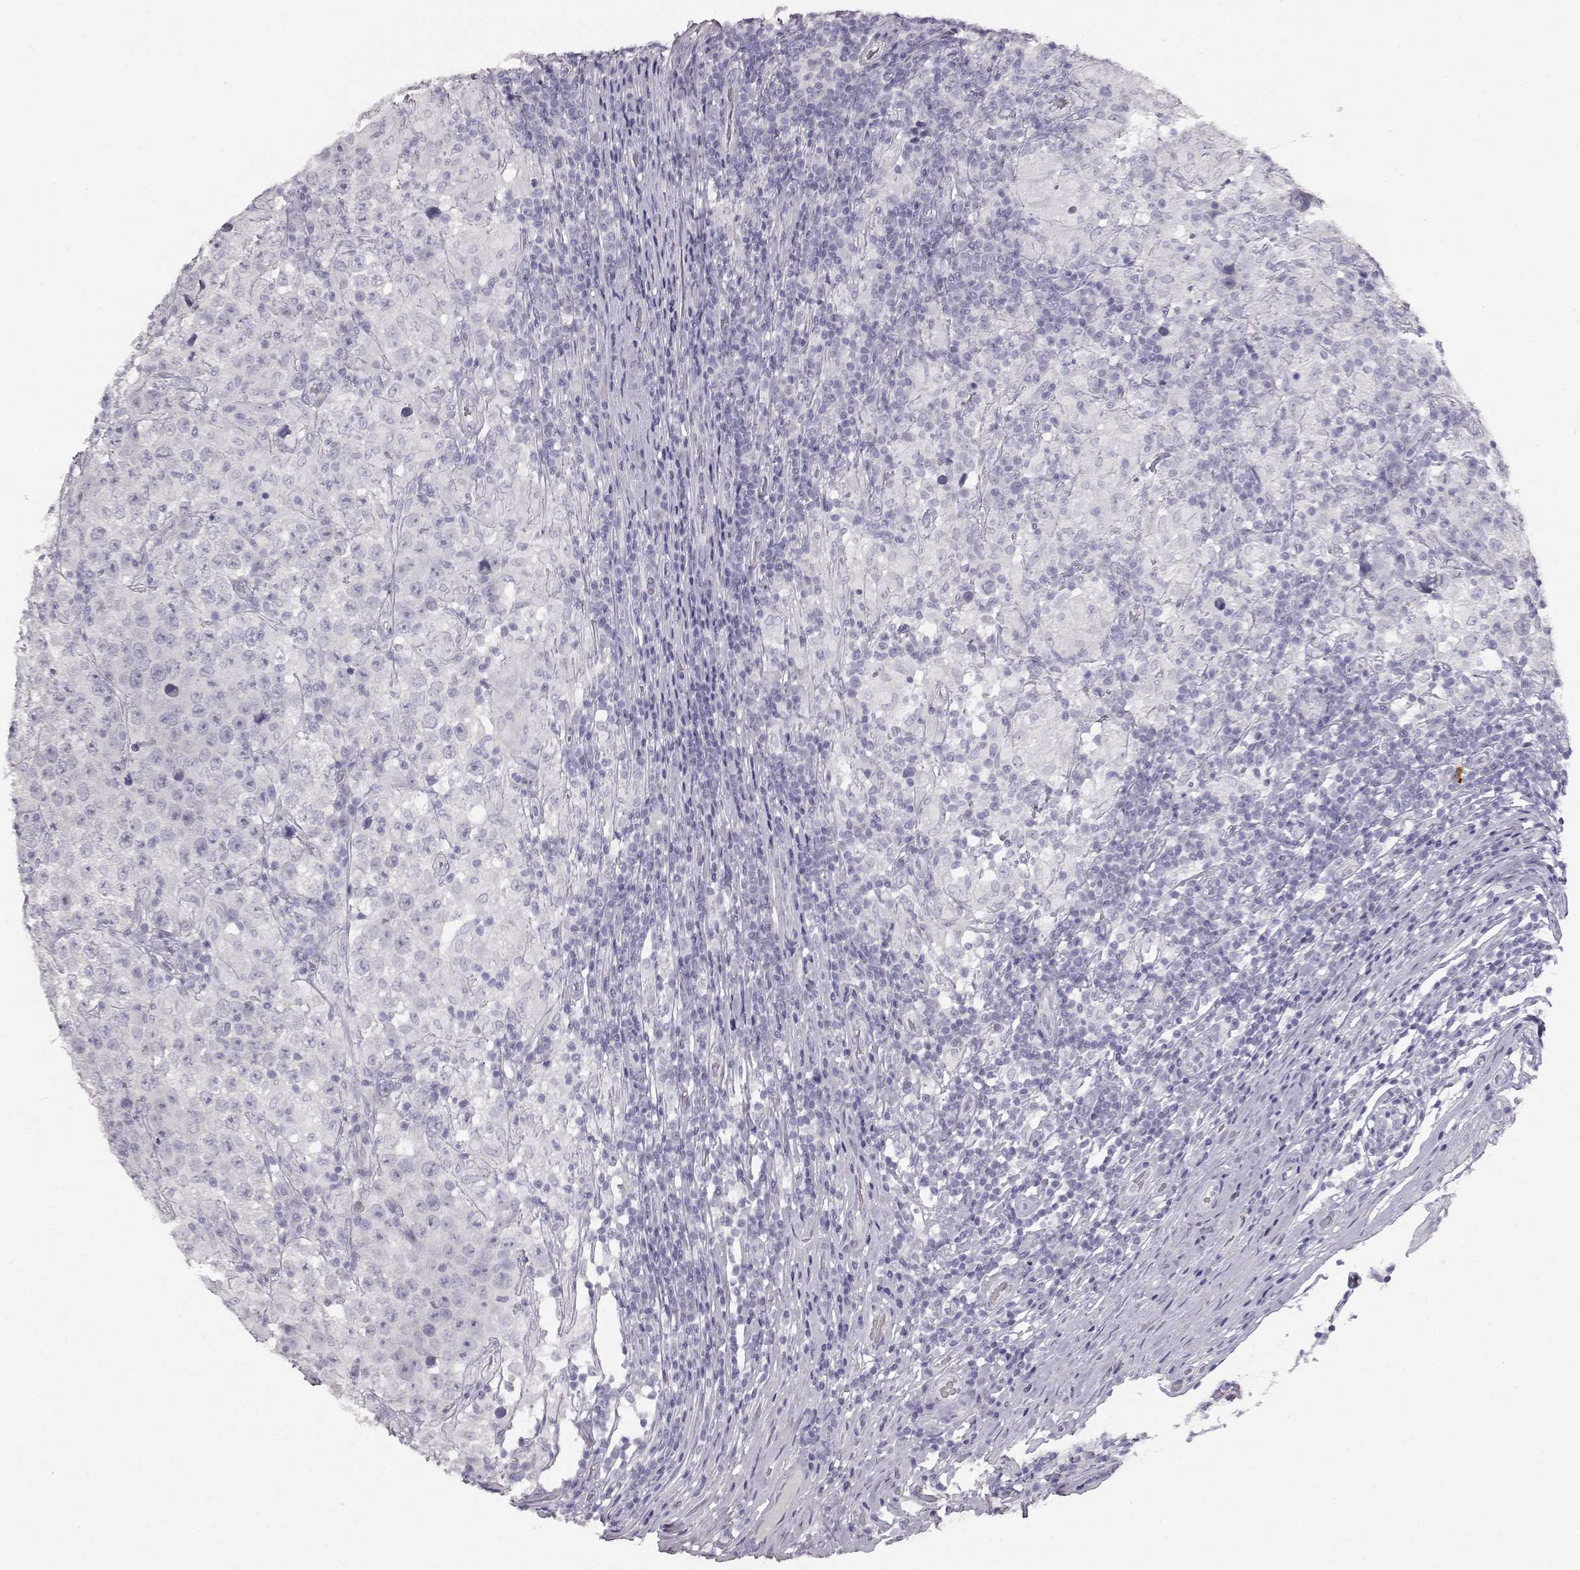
{"staining": {"intensity": "negative", "quantity": "none", "location": "none"}, "tissue": "testis cancer", "cell_type": "Tumor cells", "image_type": "cancer", "snomed": [{"axis": "morphology", "description": "Seminoma, NOS"}, {"axis": "morphology", "description": "Carcinoma, Embryonal, NOS"}, {"axis": "topography", "description": "Testis"}], "caption": "A histopathology image of human testis cancer is negative for staining in tumor cells.", "gene": "KRTAP16-1", "patient": {"sex": "male", "age": 41}}